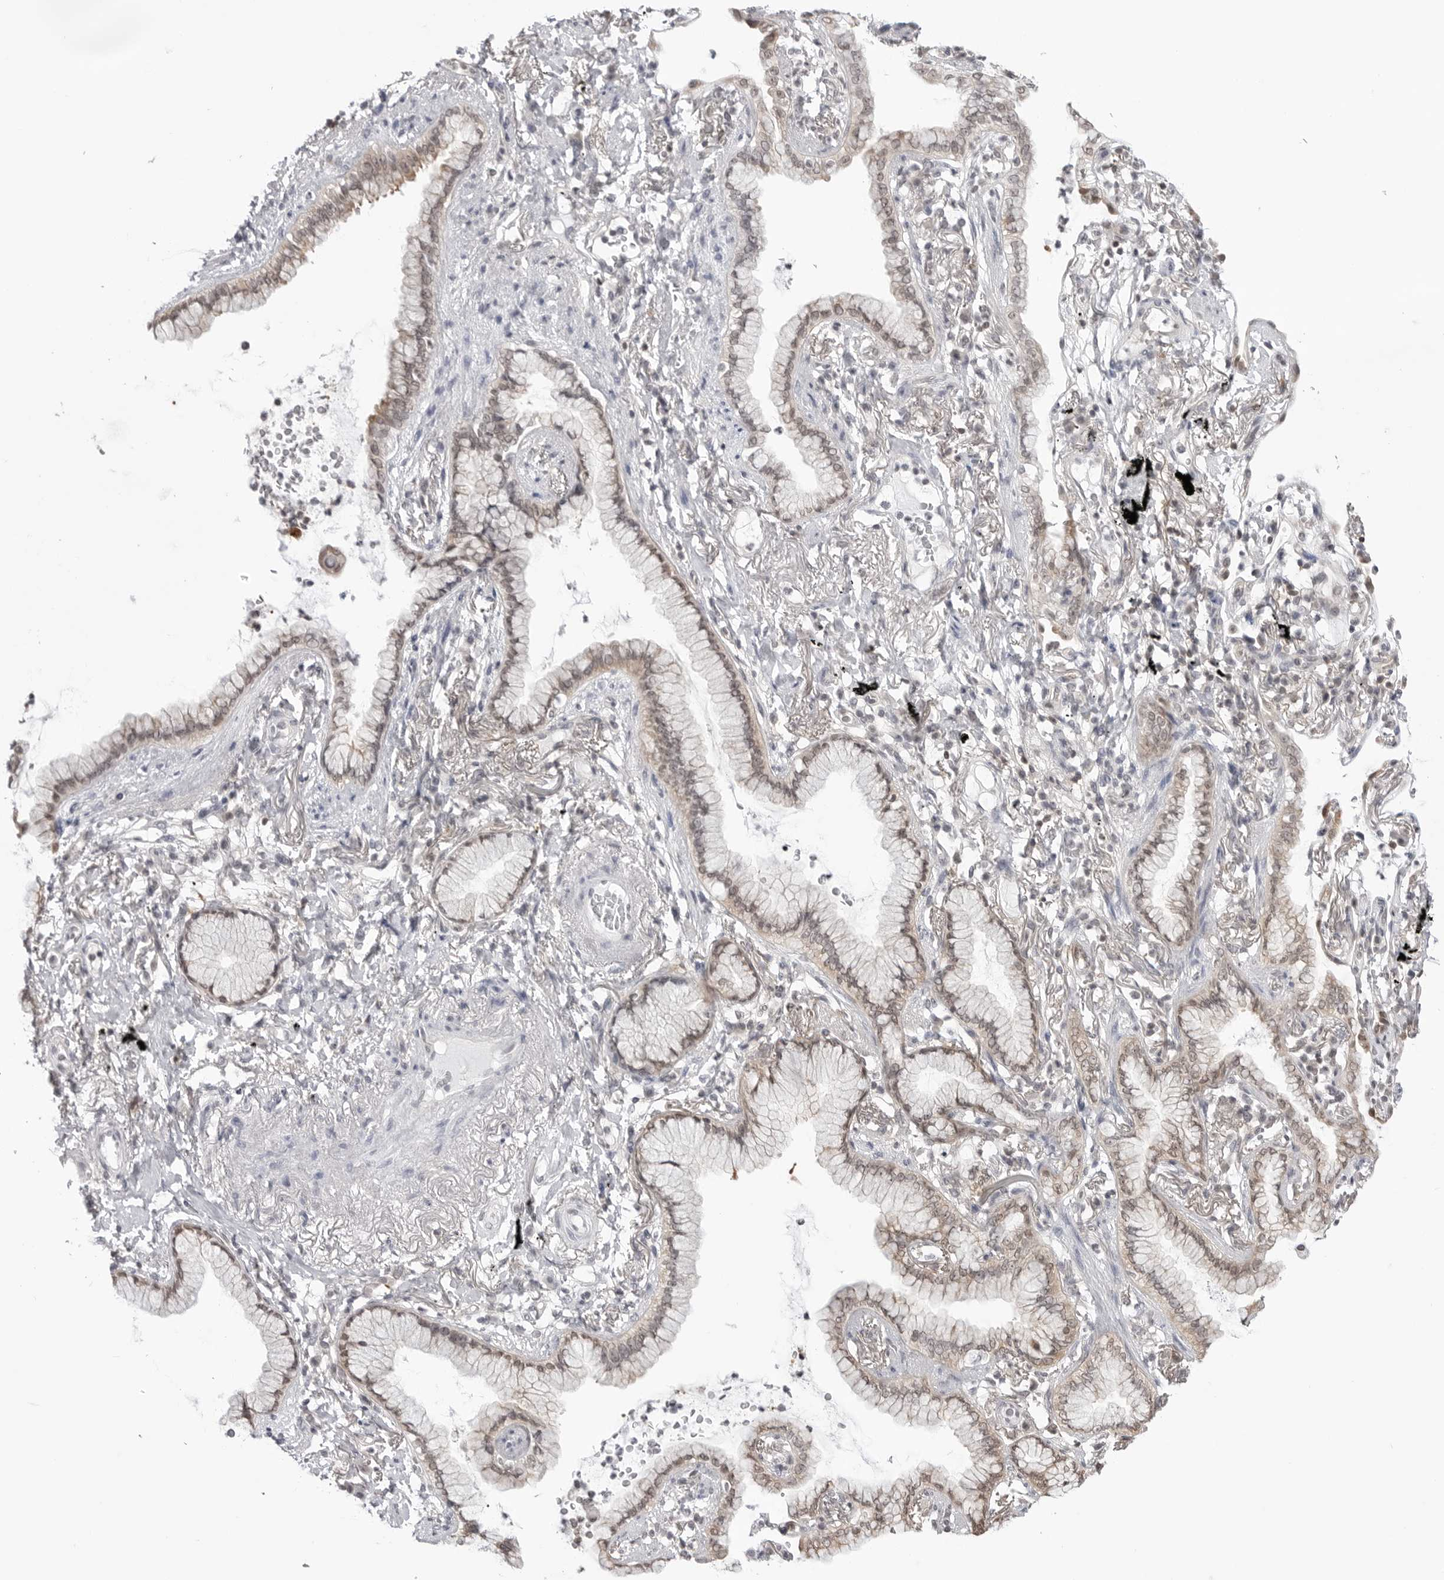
{"staining": {"intensity": "moderate", "quantity": ">75%", "location": "cytoplasmic/membranous,nuclear"}, "tissue": "lung cancer", "cell_type": "Tumor cells", "image_type": "cancer", "snomed": [{"axis": "morphology", "description": "Adenocarcinoma, NOS"}, {"axis": "topography", "description": "Lung"}], "caption": "Lung cancer (adenocarcinoma) tissue displays moderate cytoplasmic/membranous and nuclear staining in about >75% of tumor cells, visualized by immunohistochemistry. Immunohistochemistry stains the protein of interest in brown and the nuclei are stained blue.", "gene": "YWHAG", "patient": {"sex": "female", "age": 70}}